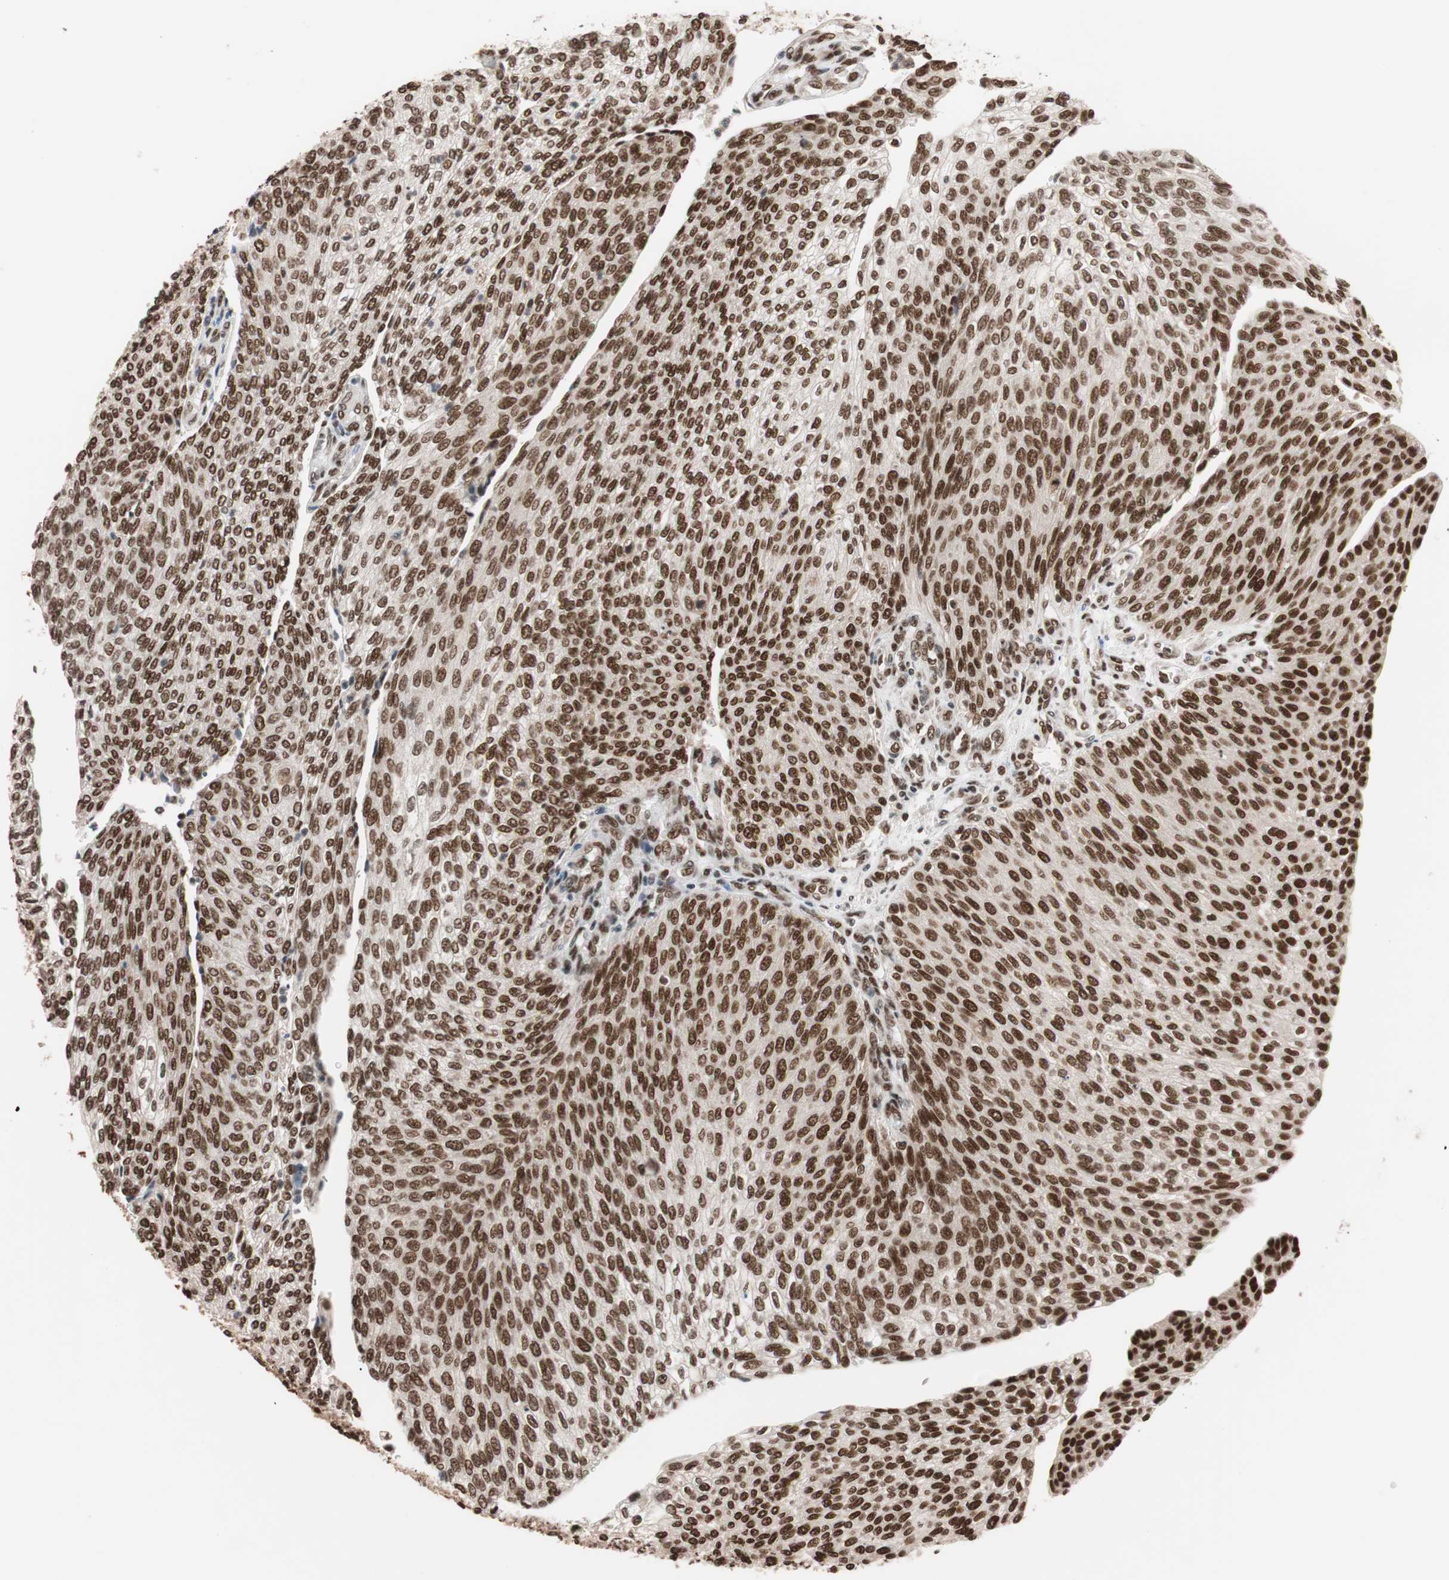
{"staining": {"intensity": "strong", "quantity": ">75%", "location": "nuclear"}, "tissue": "urothelial cancer", "cell_type": "Tumor cells", "image_type": "cancer", "snomed": [{"axis": "morphology", "description": "Urothelial carcinoma, Low grade"}, {"axis": "topography", "description": "Urinary bladder"}], "caption": "Brown immunohistochemical staining in urothelial cancer exhibits strong nuclear staining in about >75% of tumor cells. Using DAB (brown) and hematoxylin (blue) stains, captured at high magnification using brightfield microscopy.", "gene": "CHAMP1", "patient": {"sex": "female", "age": 79}}